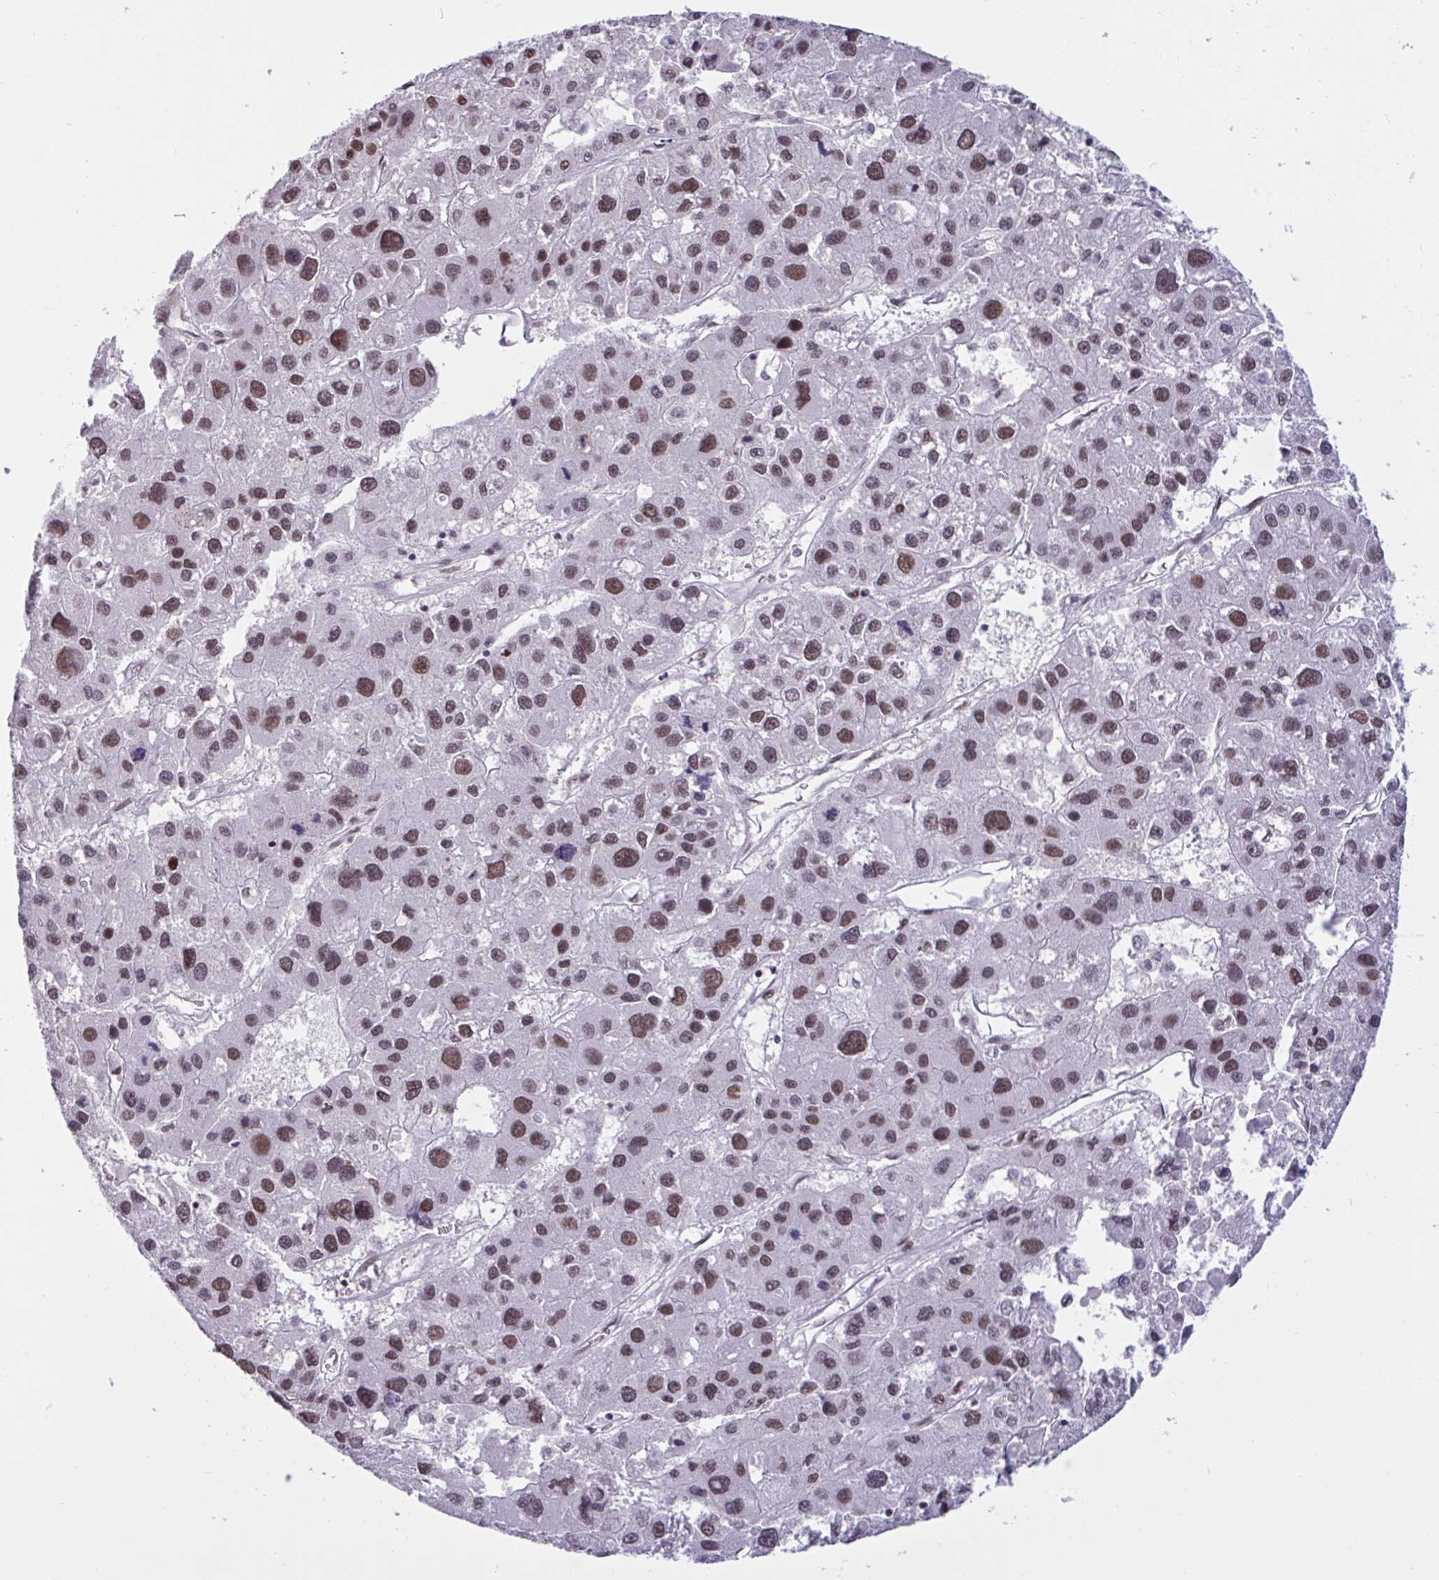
{"staining": {"intensity": "moderate", "quantity": ">75%", "location": "nuclear"}, "tissue": "liver cancer", "cell_type": "Tumor cells", "image_type": "cancer", "snomed": [{"axis": "morphology", "description": "Carcinoma, Hepatocellular, NOS"}, {"axis": "topography", "description": "Liver"}], "caption": "Liver cancer (hepatocellular carcinoma) tissue reveals moderate nuclear expression in about >75% of tumor cells, visualized by immunohistochemistry. The protein is stained brown, and the nuclei are stained in blue (DAB (3,3'-diaminobenzidine) IHC with brightfield microscopy, high magnification).", "gene": "CBFA2T2", "patient": {"sex": "male", "age": 73}}